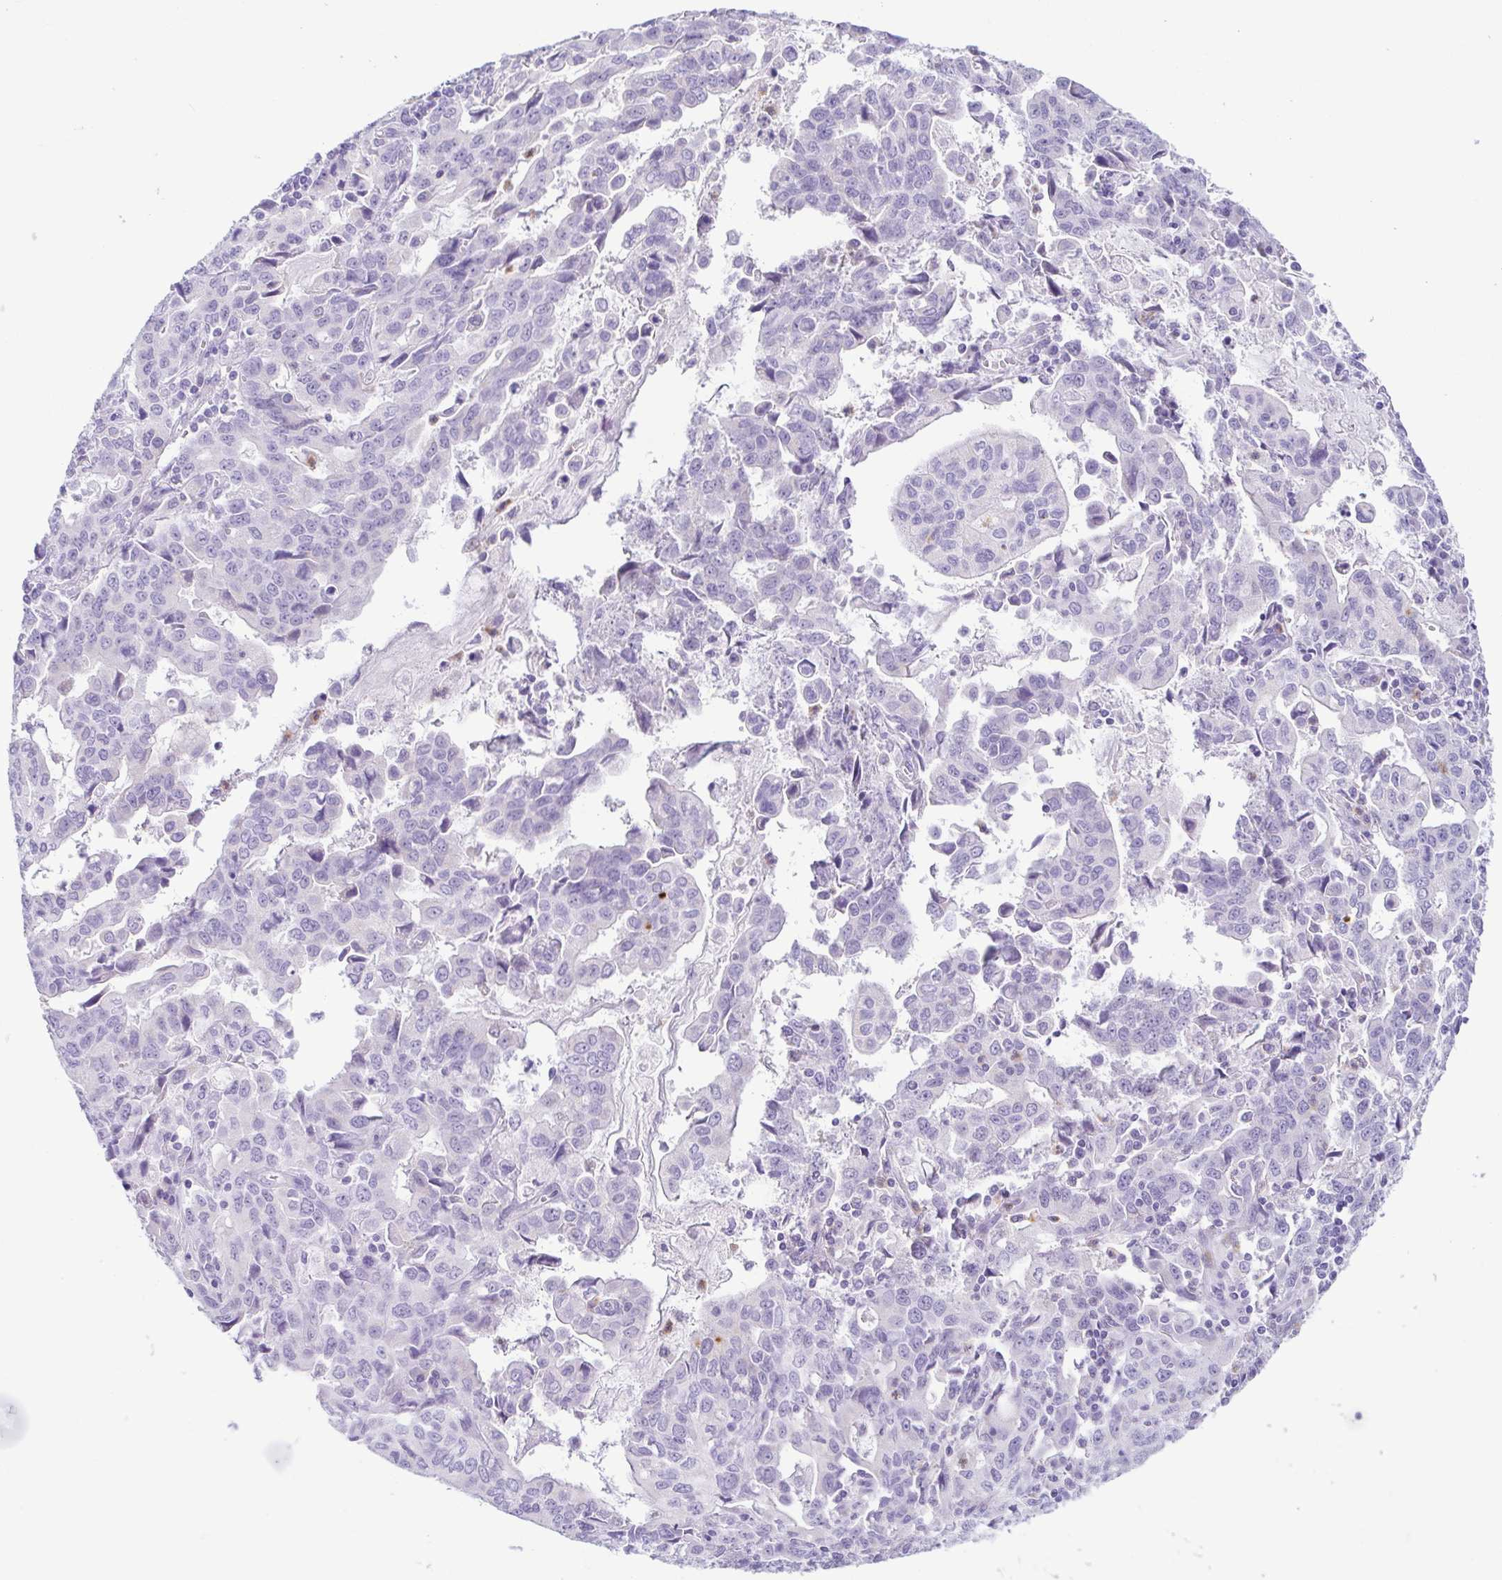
{"staining": {"intensity": "negative", "quantity": "none", "location": "none"}, "tissue": "stomach cancer", "cell_type": "Tumor cells", "image_type": "cancer", "snomed": [{"axis": "morphology", "description": "Adenocarcinoma, NOS"}, {"axis": "topography", "description": "Stomach, upper"}], "caption": "DAB (3,3'-diaminobenzidine) immunohistochemical staining of adenocarcinoma (stomach) shows no significant staining in tumor cells.", "gene": "AZU1", "patient": {"sex": "male", "age": 85}}